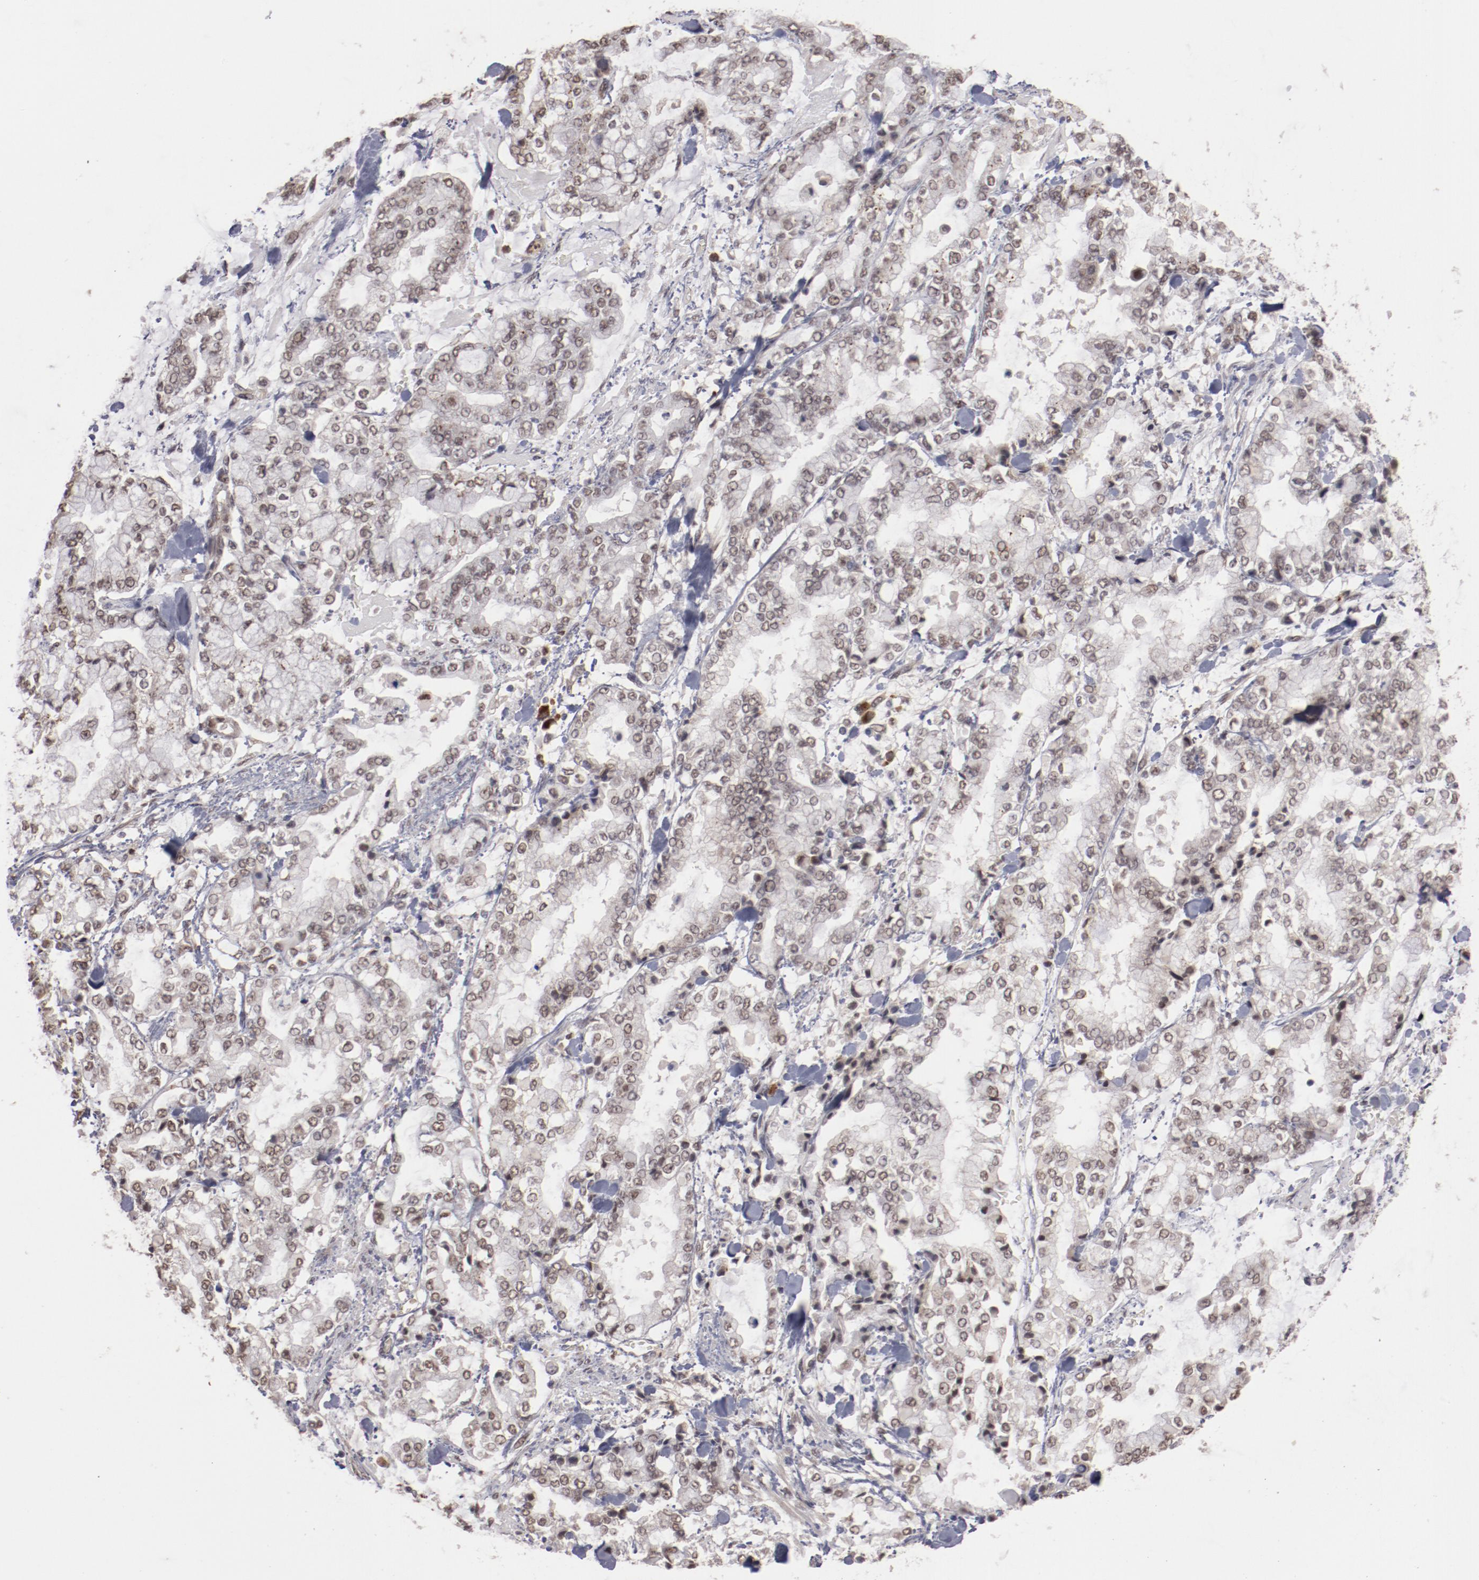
{"staining": {"intensity": "weak", "quantity": ">75%", "location": "nuclear"}, "tissue": "stomach cancer", "cell_type": "Tumor cells", "image_type": "cancer", "snomed": [{"axis": "morphology", "description": "Normal tissue, NOS"}, {"axis": "morphology", "description": "Adenocarcinoma, NOS"}, {"axis": "topography", "description": "Stomach, upper"}, {"axis": "topography", "description": "Stomach"}], "caption": "Stomach adenocarcinoma tissue exhibits weak nuclear staining in about >75% of tumor cells, visualized by immunohistochemistry. Nuclei are stained in blue.", "gene": "NFE2", "patient": {"sex": "male", "age": 76}}